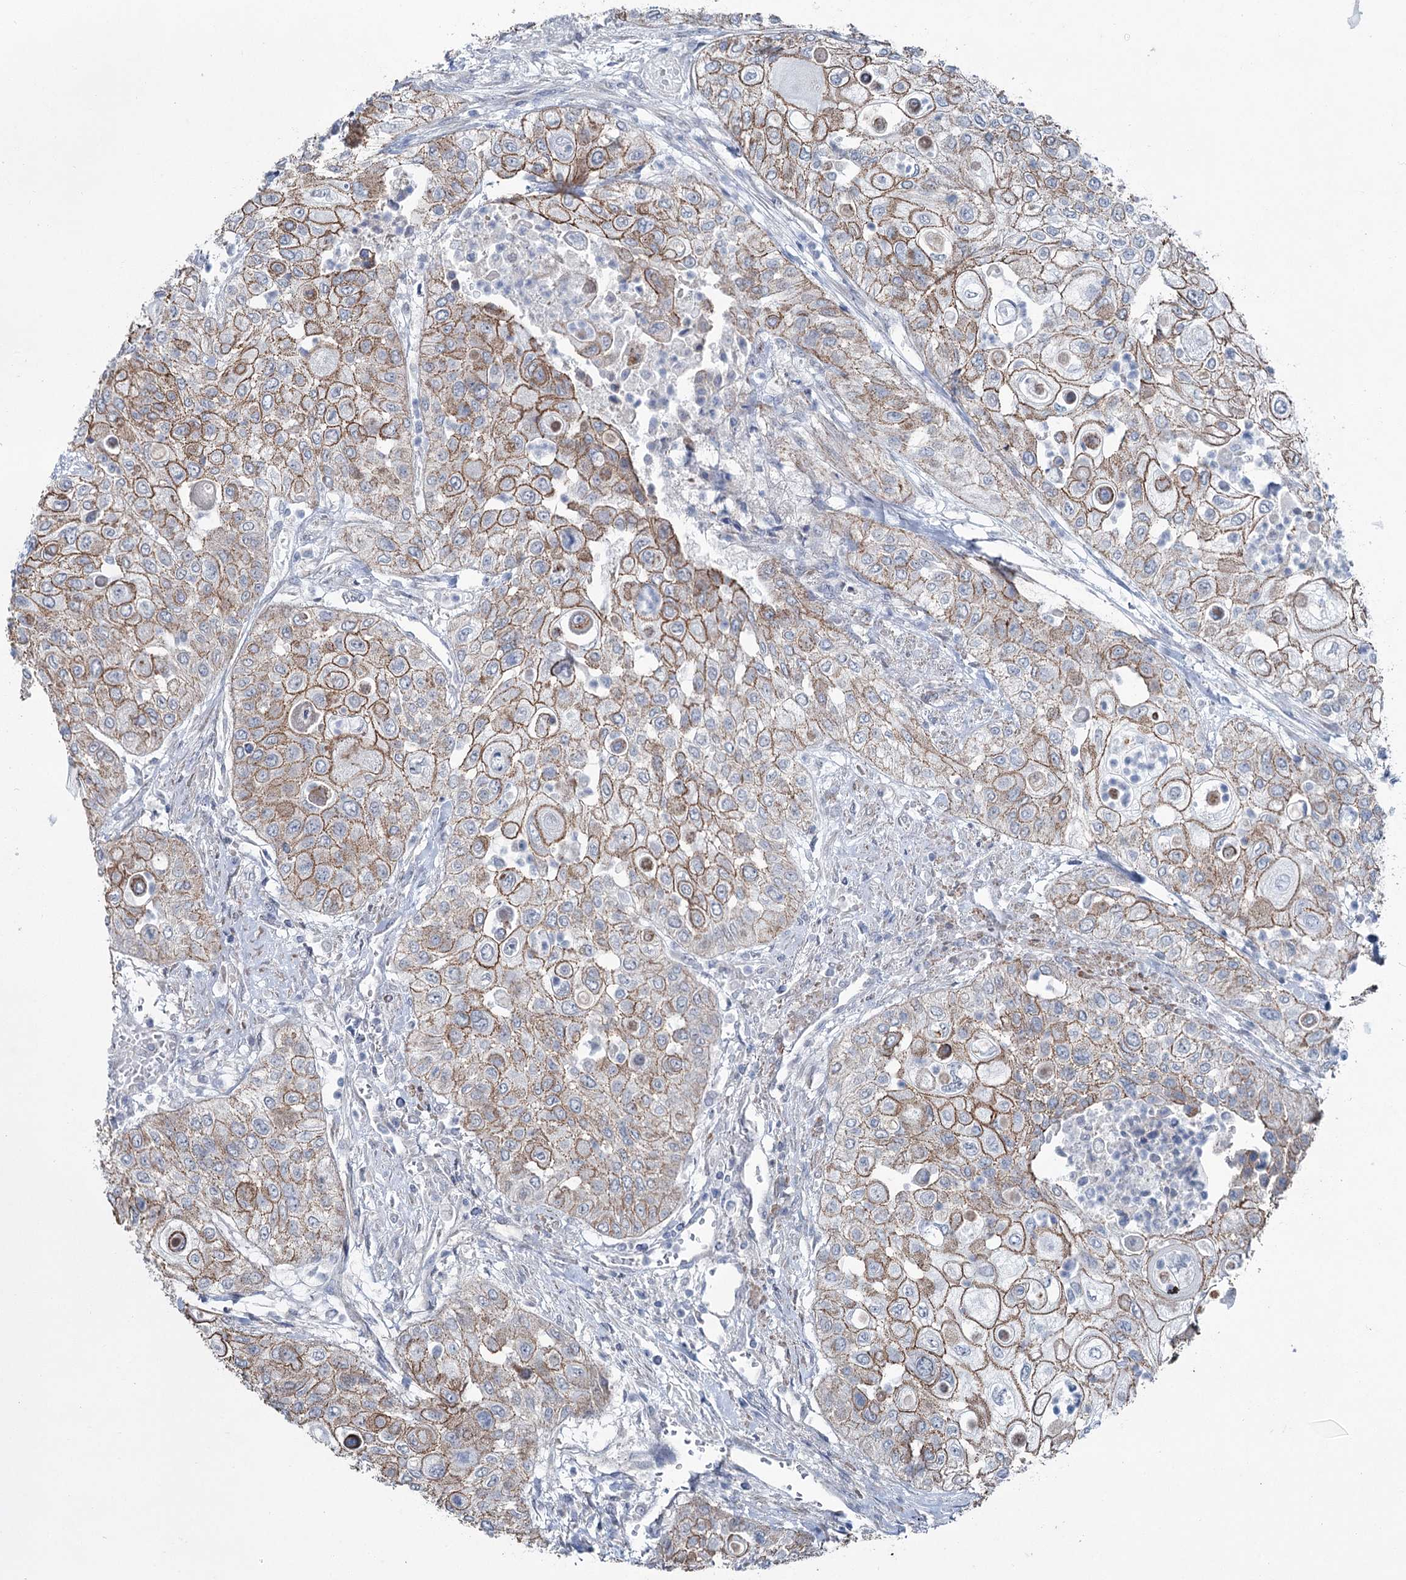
{"staining": {"intensity": "moderate", "quantity": ">75%", "location": "cytoplasmic/membranous"}, "tissue": "urothelial cancer", "cell_type": "Tumor cells", "image_type": "cancer", "snomed": [{"axis": "morphology", "description": "Urothelial carcinoma, High grade"}, {"axis": "topography", "description": "Urinary bladder"}], "caption": "Protein staining of high-grade urothelial carcinoma tissue demonstrates moderate cytoplasmic/membranous positivity in approximately >75% of tumor cells. (DAB IHC with brightfield microscopy, high magnification).", "gene": "FAM120B", "patient": {"sex": "female", "age": 79}}